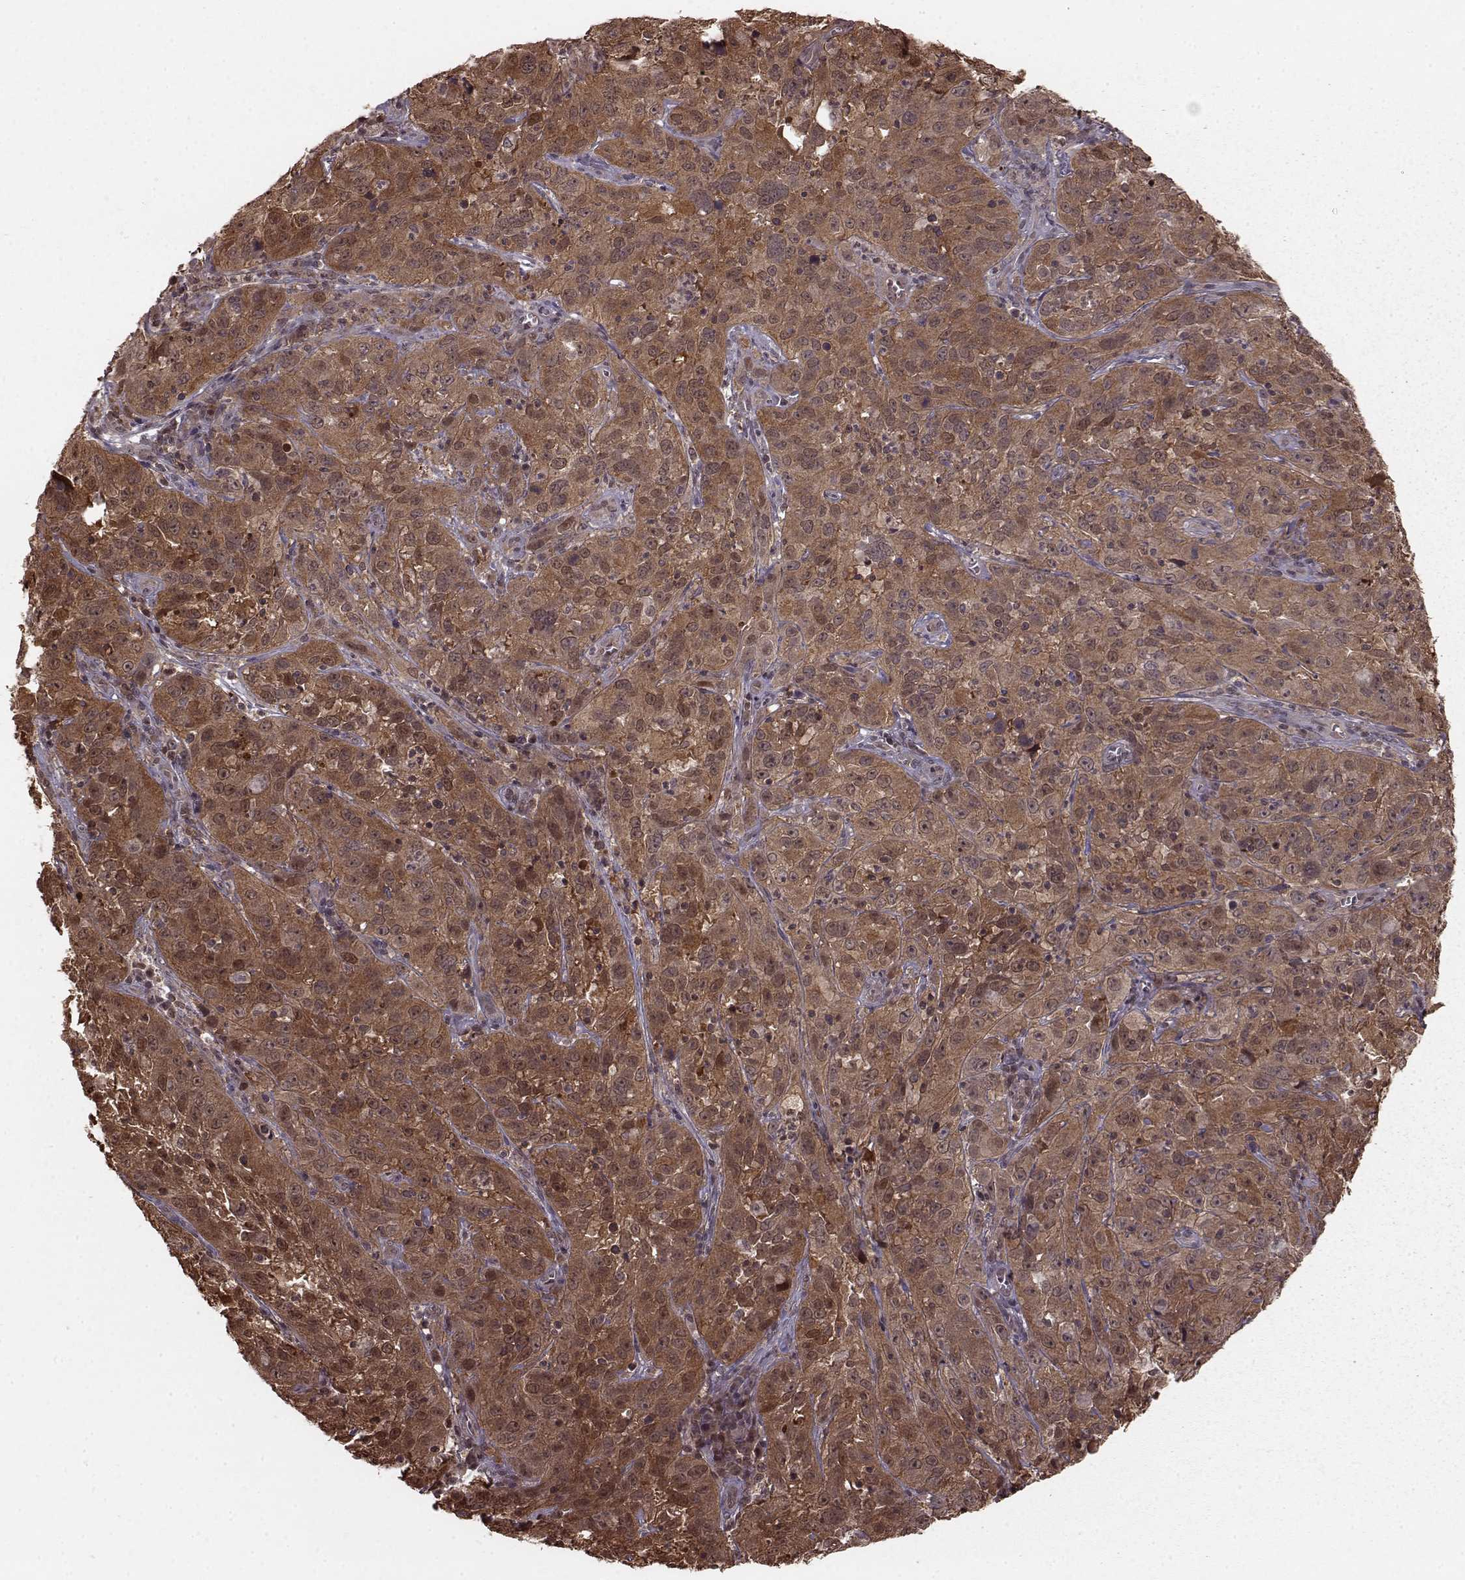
{"staining": {"intensity": "moderate", "quantity": ">75%", "location": "cytoplasmic/membranous,nuclear"}, "tissue": "cervical cancer", "cell_type": "Tumor cells", "image_type": "cancer", "snomed": [{"axis": "morphology", "description": "Squamous cell carcinoma, NOS"}, {"axis": "topography", "description": "Cervix"}], "caption": "Human cervical squamous cell carcinoma stained for a protein (brown) displays moderate cytoplasmic/membranous and nuclear positive positivity in approximately >75% of tumor cells.", "gene": "GSS", "patient": {"sex": "female", "age": 32}}